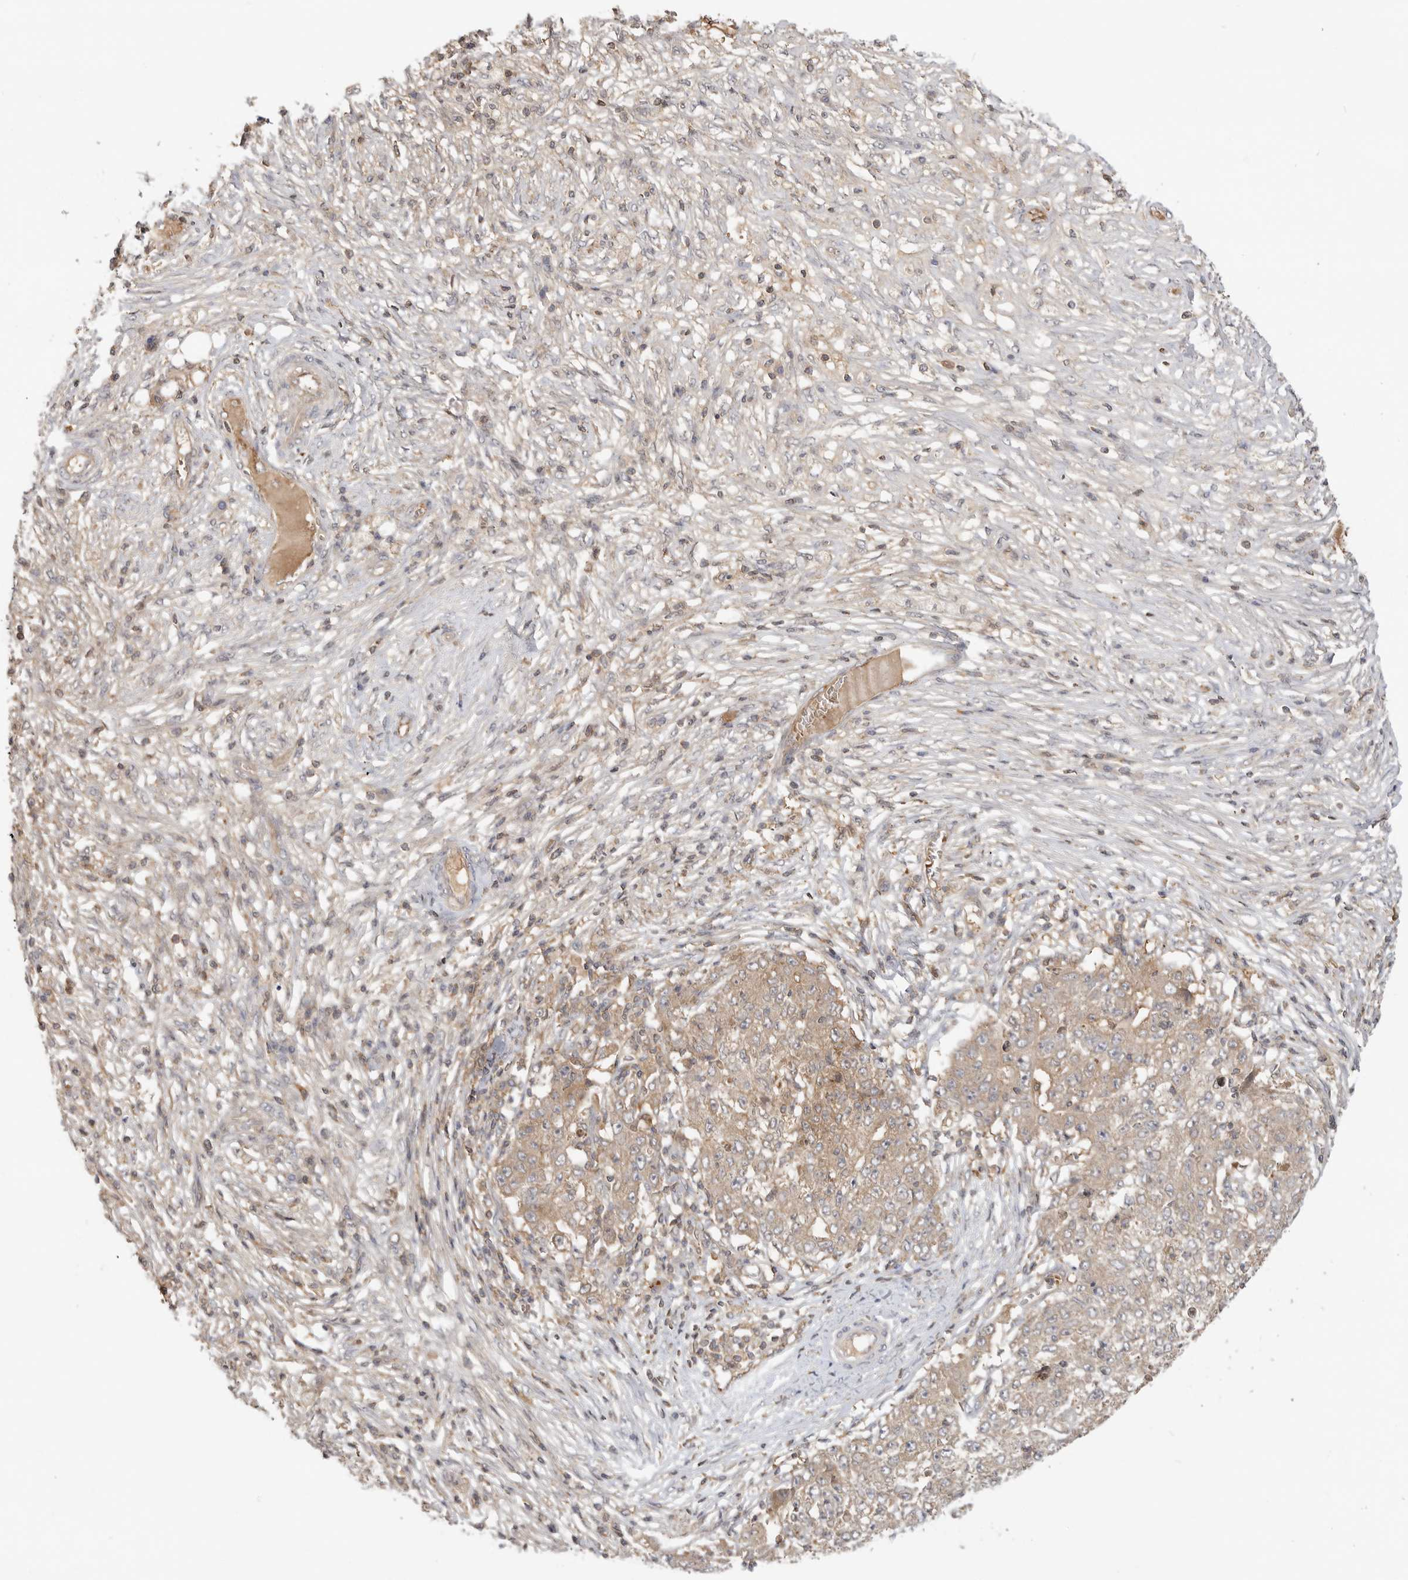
{"staining": {"intensity": "weak", "quantity": "25%-75%", "location": "cytoplasmic/membranous"}, "tissue": "ovarian cancer", "cell_type": "Tumor cells", "image_type": "cancer", "snomed": [{"axis": "morphology", "description": "Carcinoma, endometroid"}, {"axis": "topography", "description": "Ovary"}], "caption": "Ovarian cancer was stained to show a protein in brown. There is low levels of weak cytoplasmic/membranous positivity in about 25%-75% of tumor cells. (DAB = brown stain, brightfield microscopy at high magnification).", "gene": "CLDN12", "patient": {"sex": "female", "age": 42}}